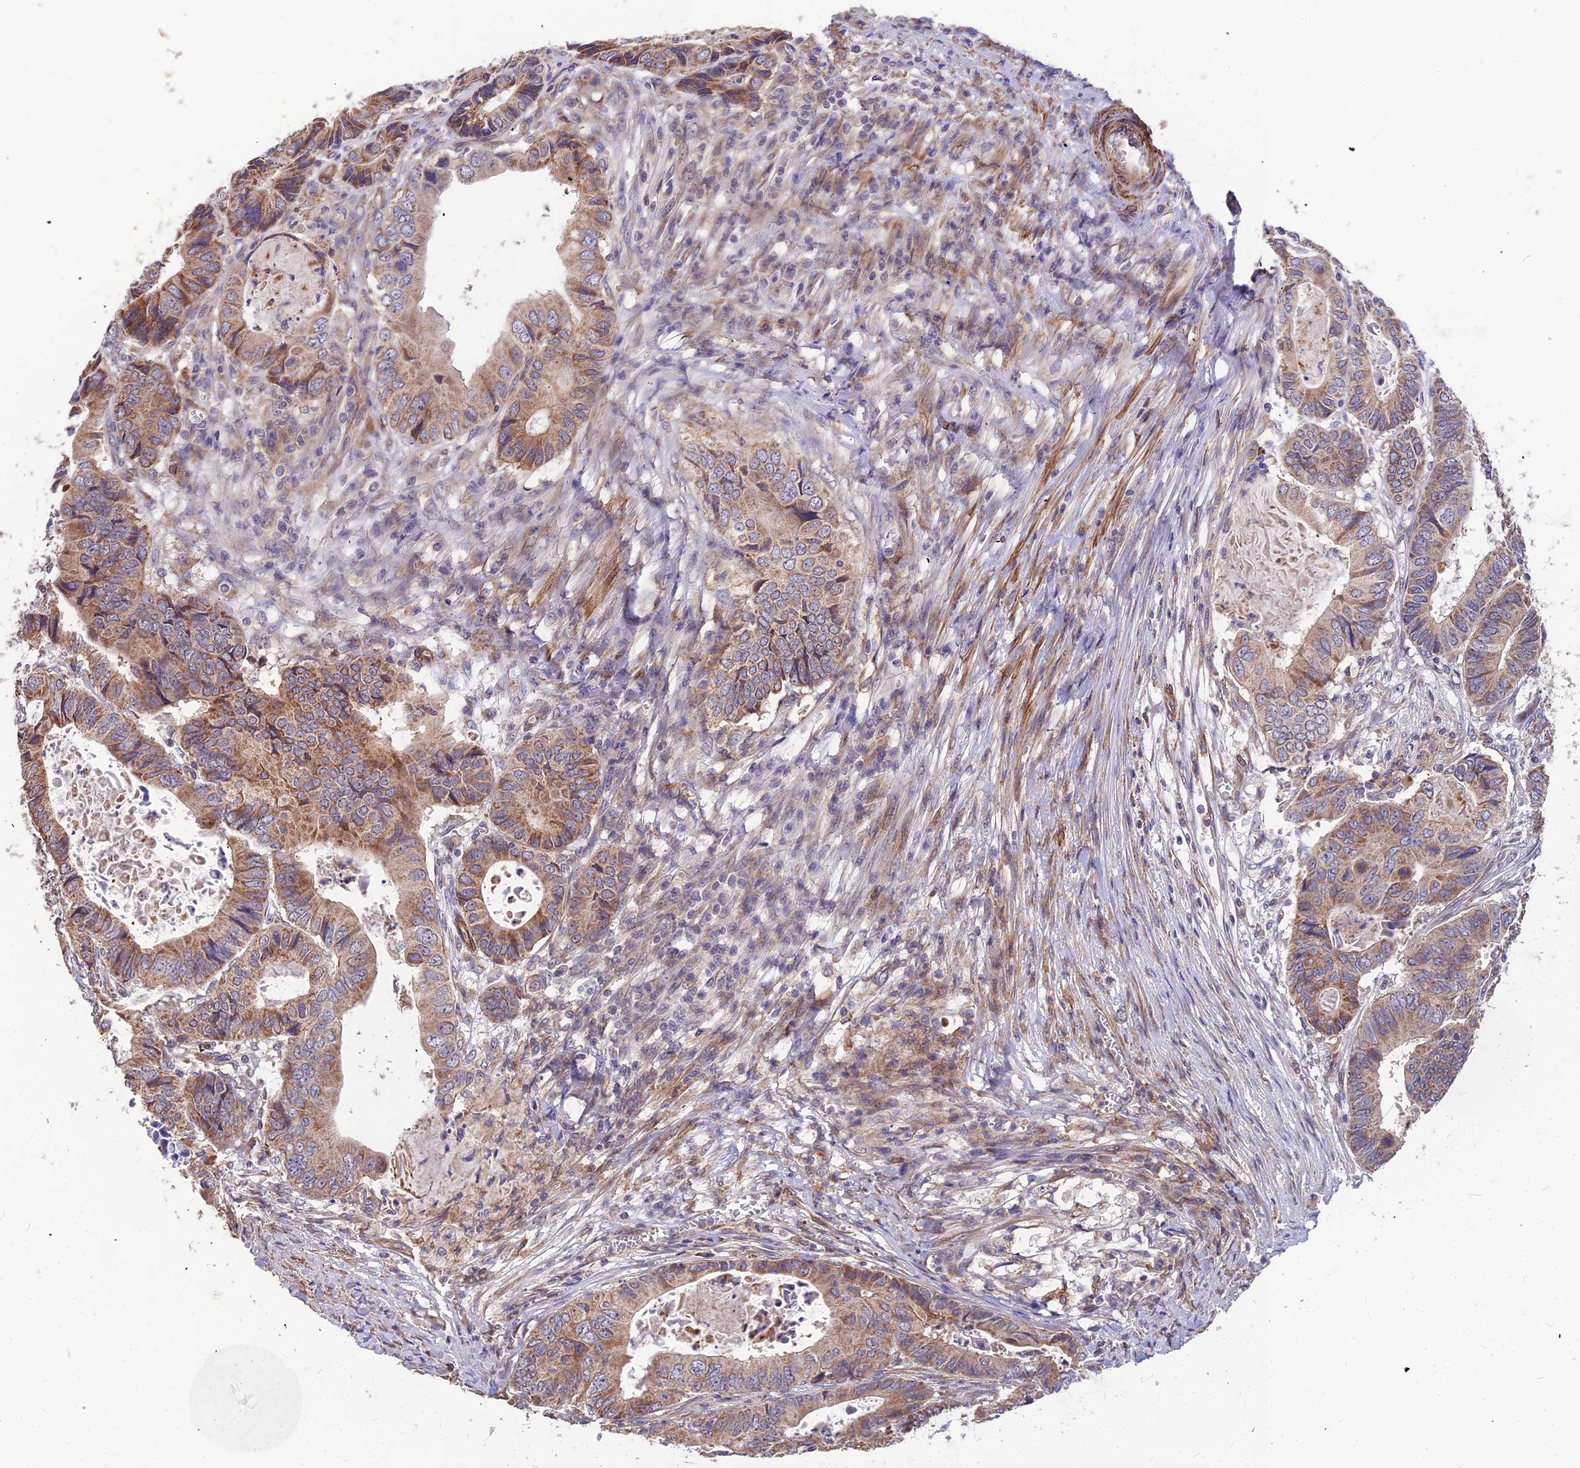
{"staining": {"intensity": "moderate", "quantity": ">75%", "location": "cytoplasmic/membranous"}, "tissue": "colorectal cancer", "cell_type": "Tumor cells", "image_type": "cancer", "snomed": [{"axis": "morphology", "description": "Adenocarcinoma, NOS"}, {"axis": "topography", "description": "Colon"}], "caption": "Immunohistochemistry (IHC) staining of adenocarcinoma (colorectal), which demonstrates medium levels of moderate cytoplasmic/membranous staining in about >75% of tumor cells indicating moderate cytoplasmic/membranous protein staining. The staining was performed using DAB (3,3'-diaminobenzidine) (brown) for protein detection and nuclei were counterstained in hematoxylin (blue).", "gene": "LEKR1", "patient": {"sex": "male", "age": 85}}